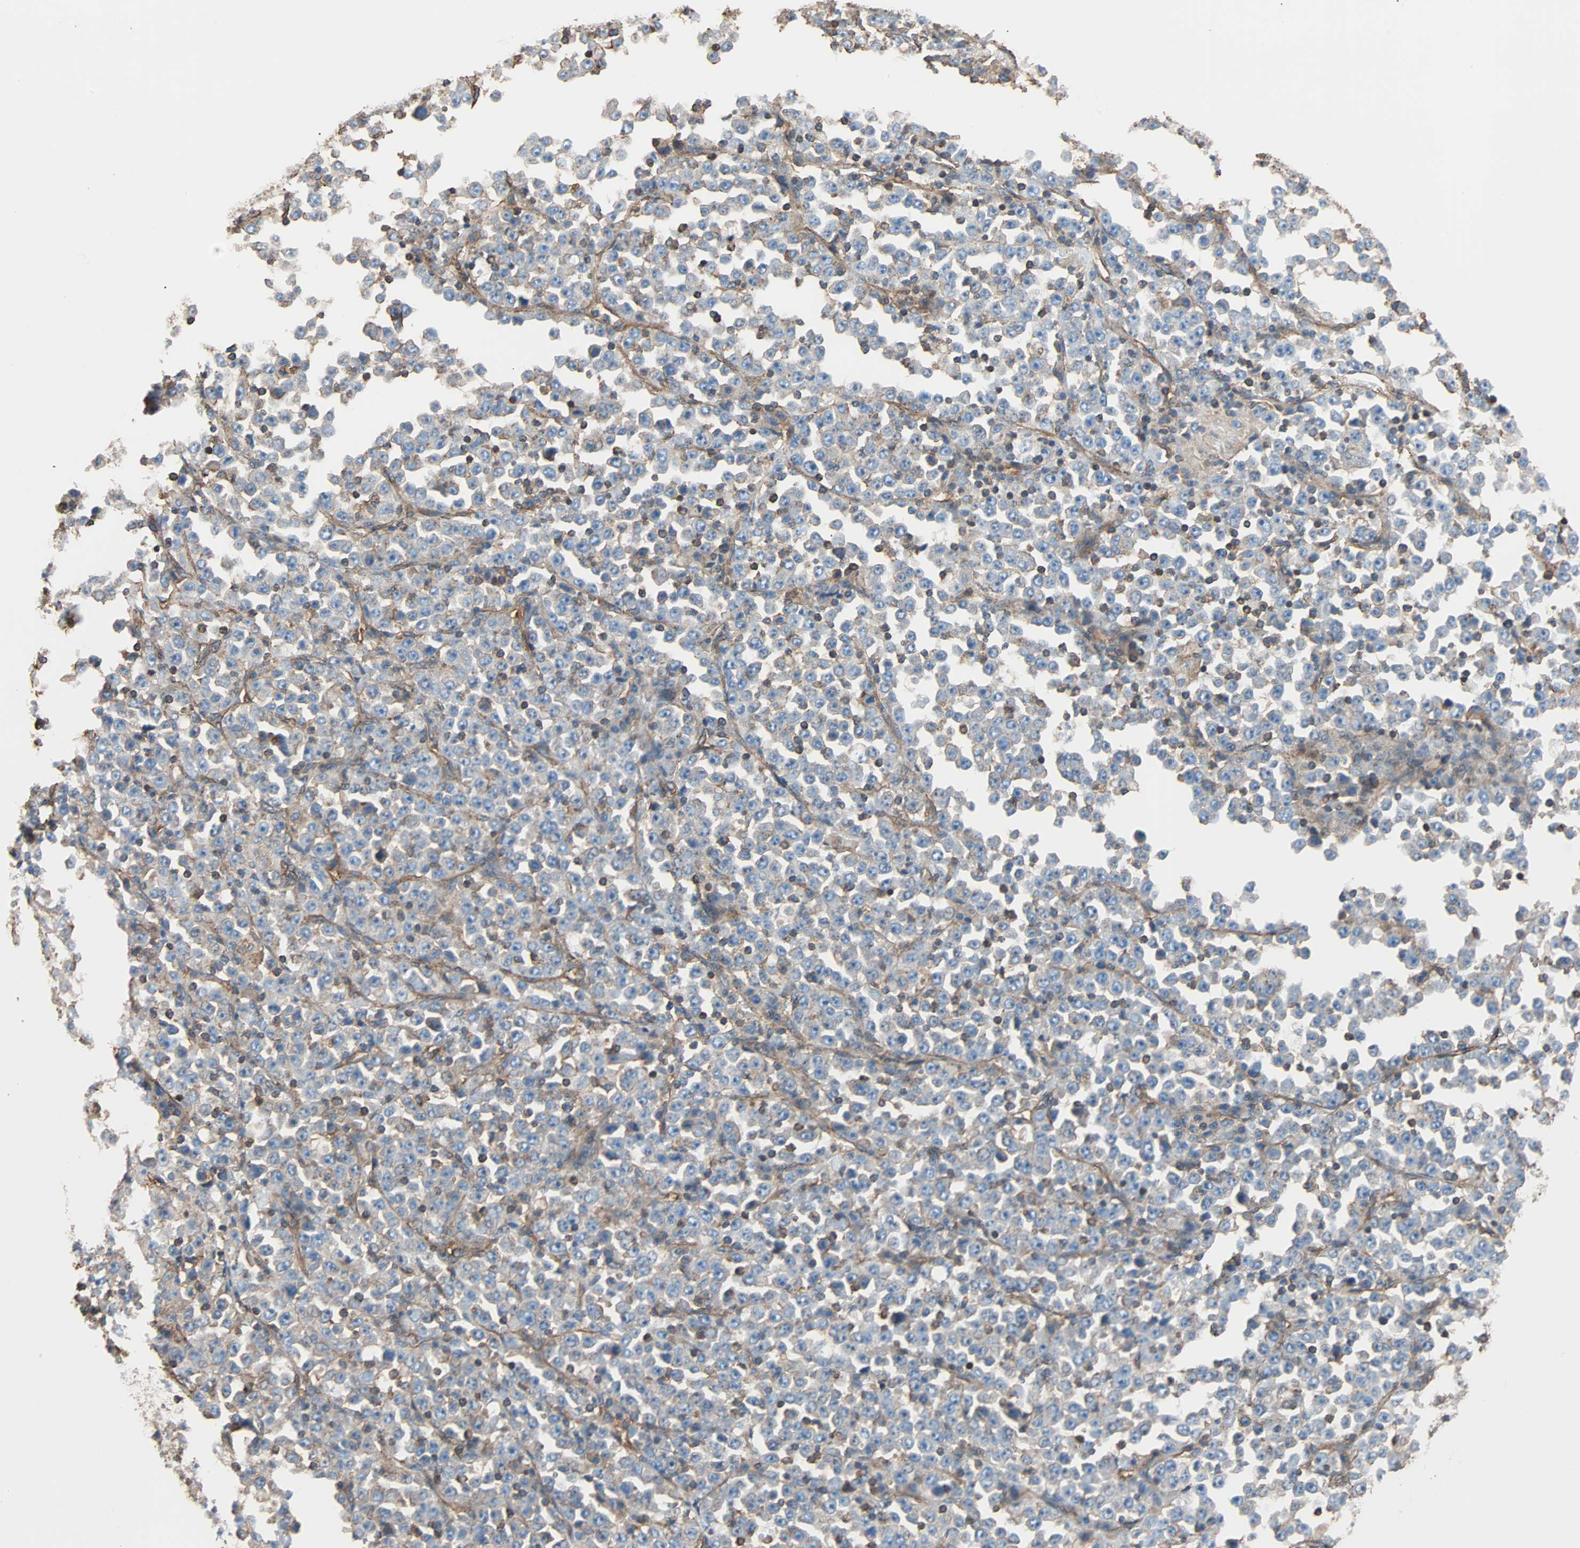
{"staining": {"intensity": "negative", "quantity": "none", "location": "none"}, "tissue": "stomach cancer", "cell_type": "Tumor cells", "image_type": "cancer", "snomed": [{"axis": "morphology", "description": "Normal tissue, NOS"}, {"axis": "morphology", "description": "Adenocarcinoma, NOS"}, {"axis": "topography", "description": "Stomach, upper"}, {"axis": "topography", "description": "Stomach"}], "caption": "Photomicrograph shows no protein staining in tumor cells of stomach cancer (adenocarcinoma) tissue.", "gene": "GALNT10", "patient": {"sex": "male", "age": 59}}